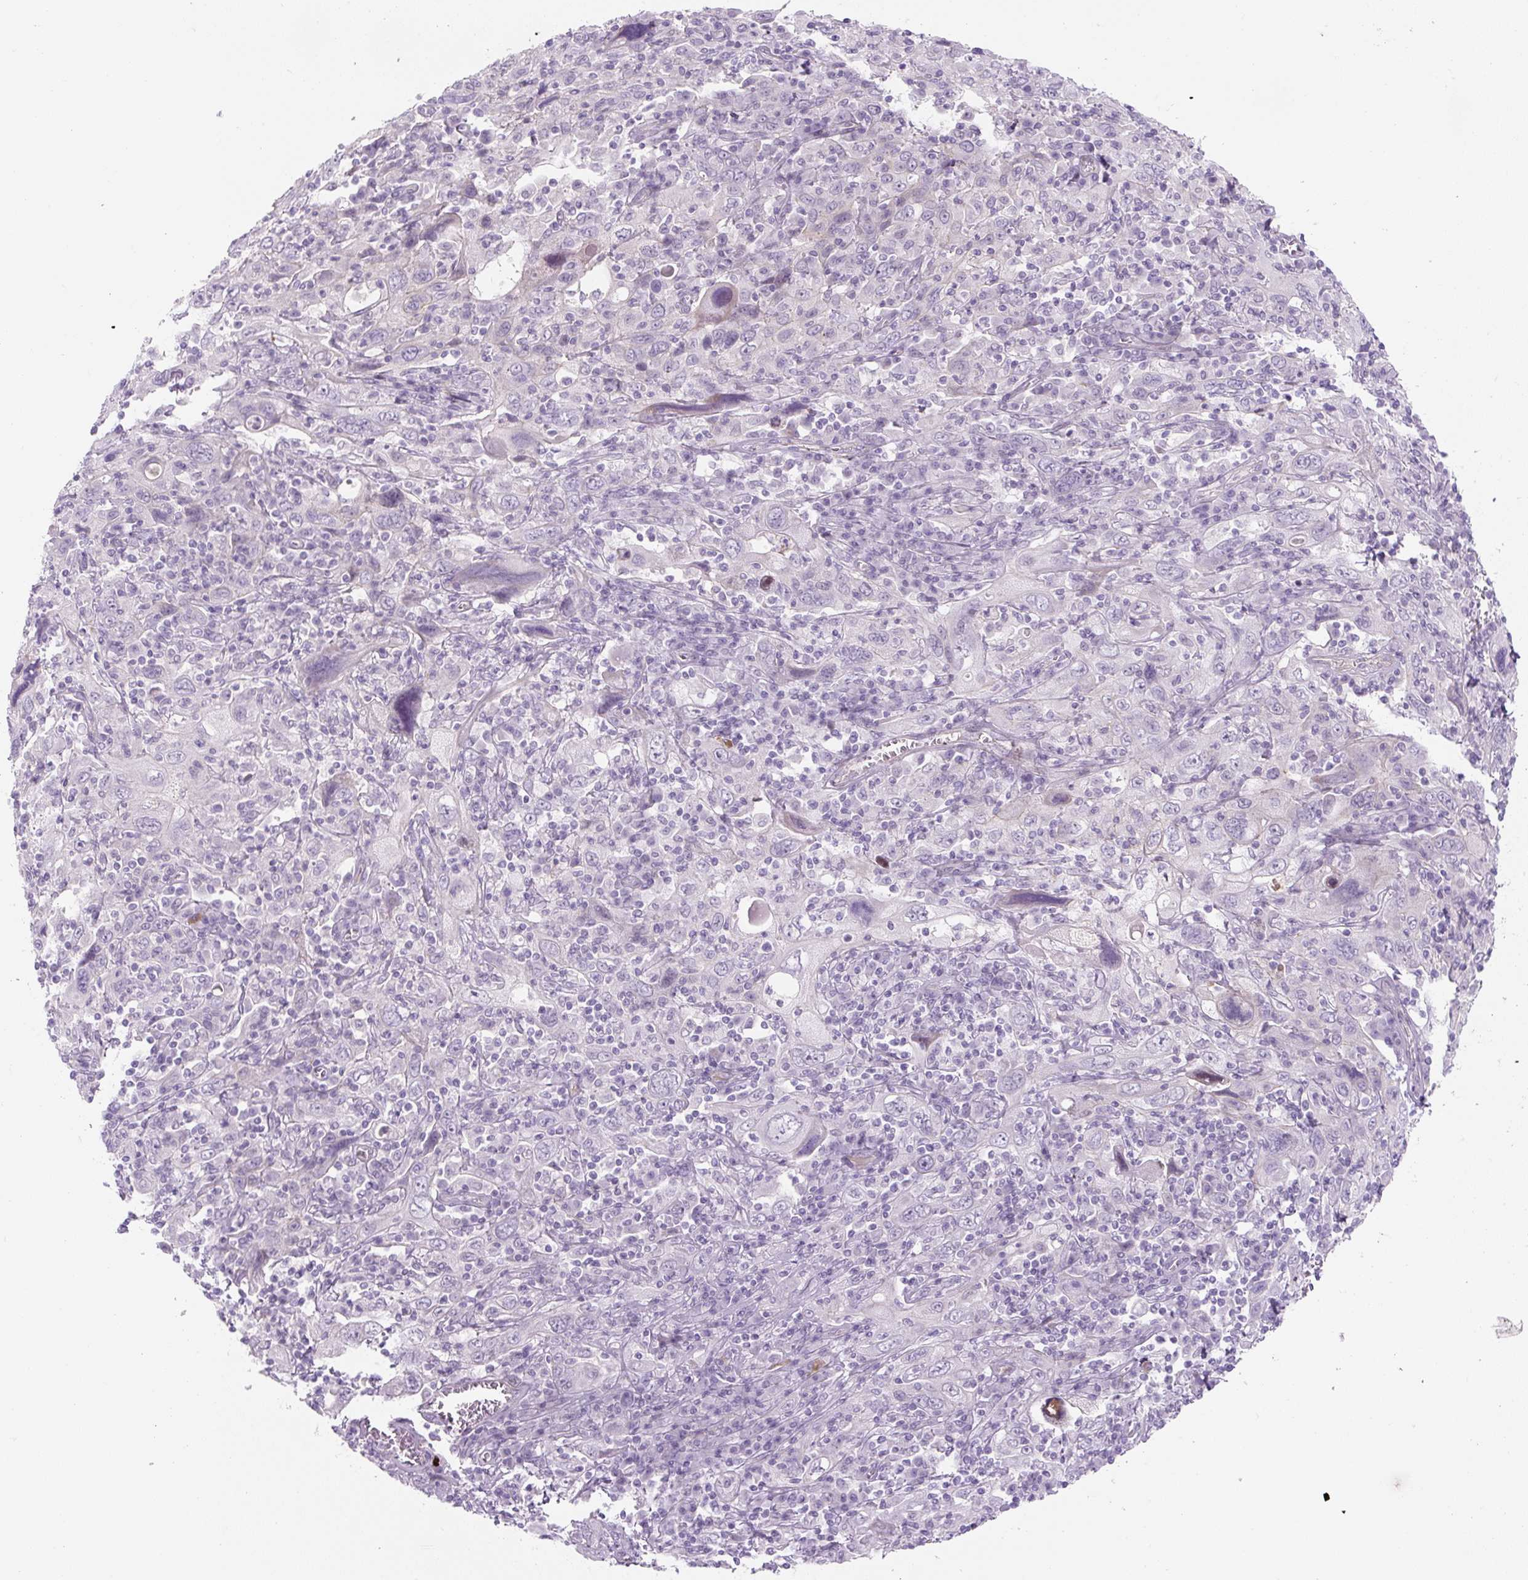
{"staining": {"intensity": "negative", "quantity": "none", "location": "none"}, "tissue": "cervical cancer", "cell_type": "Tumor cells", "image_type": "cancer", "snomed": [{"axis": "morphology", "description": "Squamous cell carcinoma, NOS"}, {"axis": "topography", "description": "Cervix"}], "caption": "An immunohistochemistry (IHC) photomicrograph of cervical squamous cell carcinoma is shown. There is no staining in tumor cells of cervical squamous cell carcinoma.", "gene": "PRM1", "patient": {"sex": "female", "age": 46}}